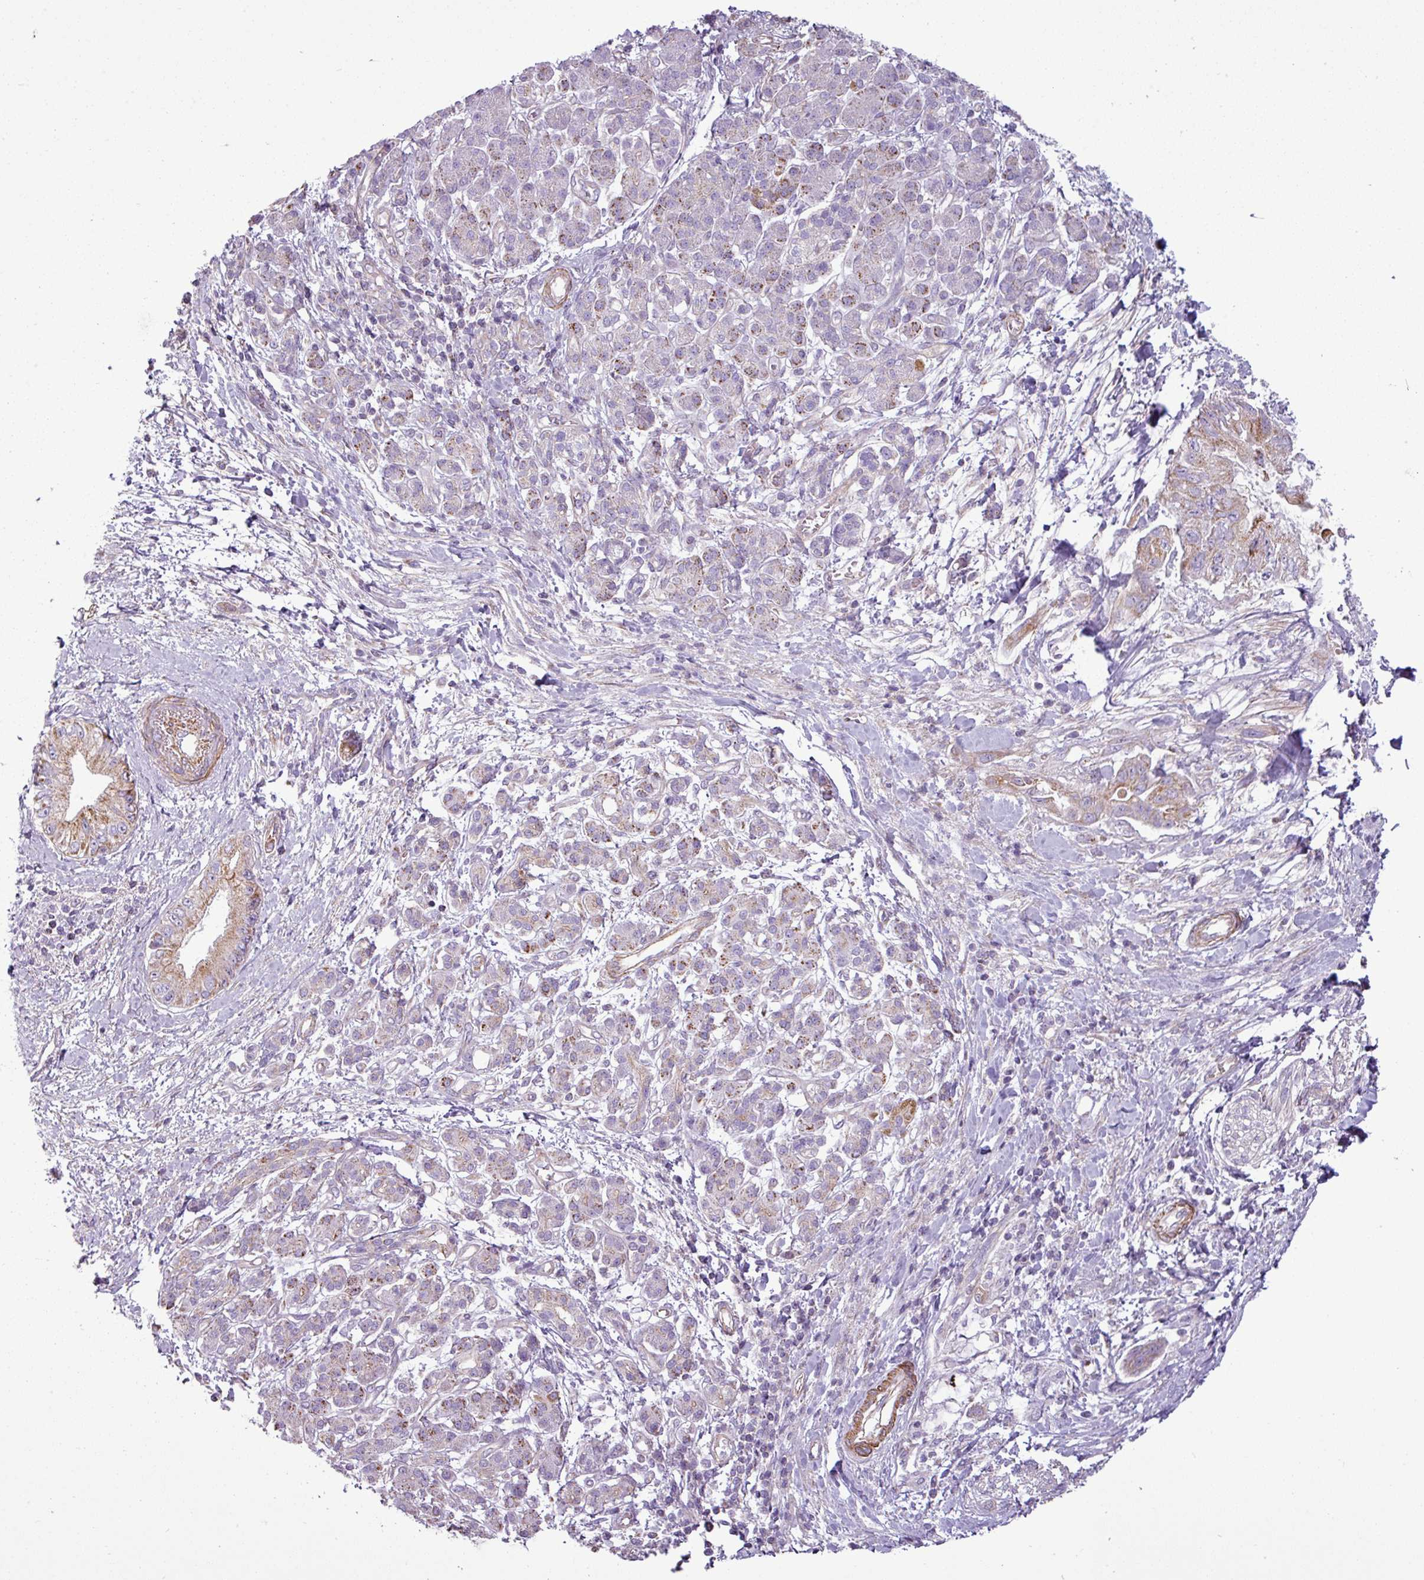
{"staining": {"intensity": "moderate", "quantity": "<25%", "location": "cytoplasmic/membranous"}, "tissue": "pancreatic cancer", "cell_type": "Tumor cells", "image_type": "cancer", "snomed": [{"axis": "morphology", "description": "Adenocarcinoma, NOS"}, {"axis": "topography", "description": "Pancreas"}], "caption": "IHC image of neoplastic tissue: human adenocarcinoma (pancreatic) stained using immunohistochemistry (IHC) exhibits low levels of moderate protein expression localized specifically in the cytoplasmic/membranous of tumor cells, appearing as a cytoplasmic/membranous brown color.", "gene": "BTN2A2", "patient": {"sex": "male", "age": 48}}